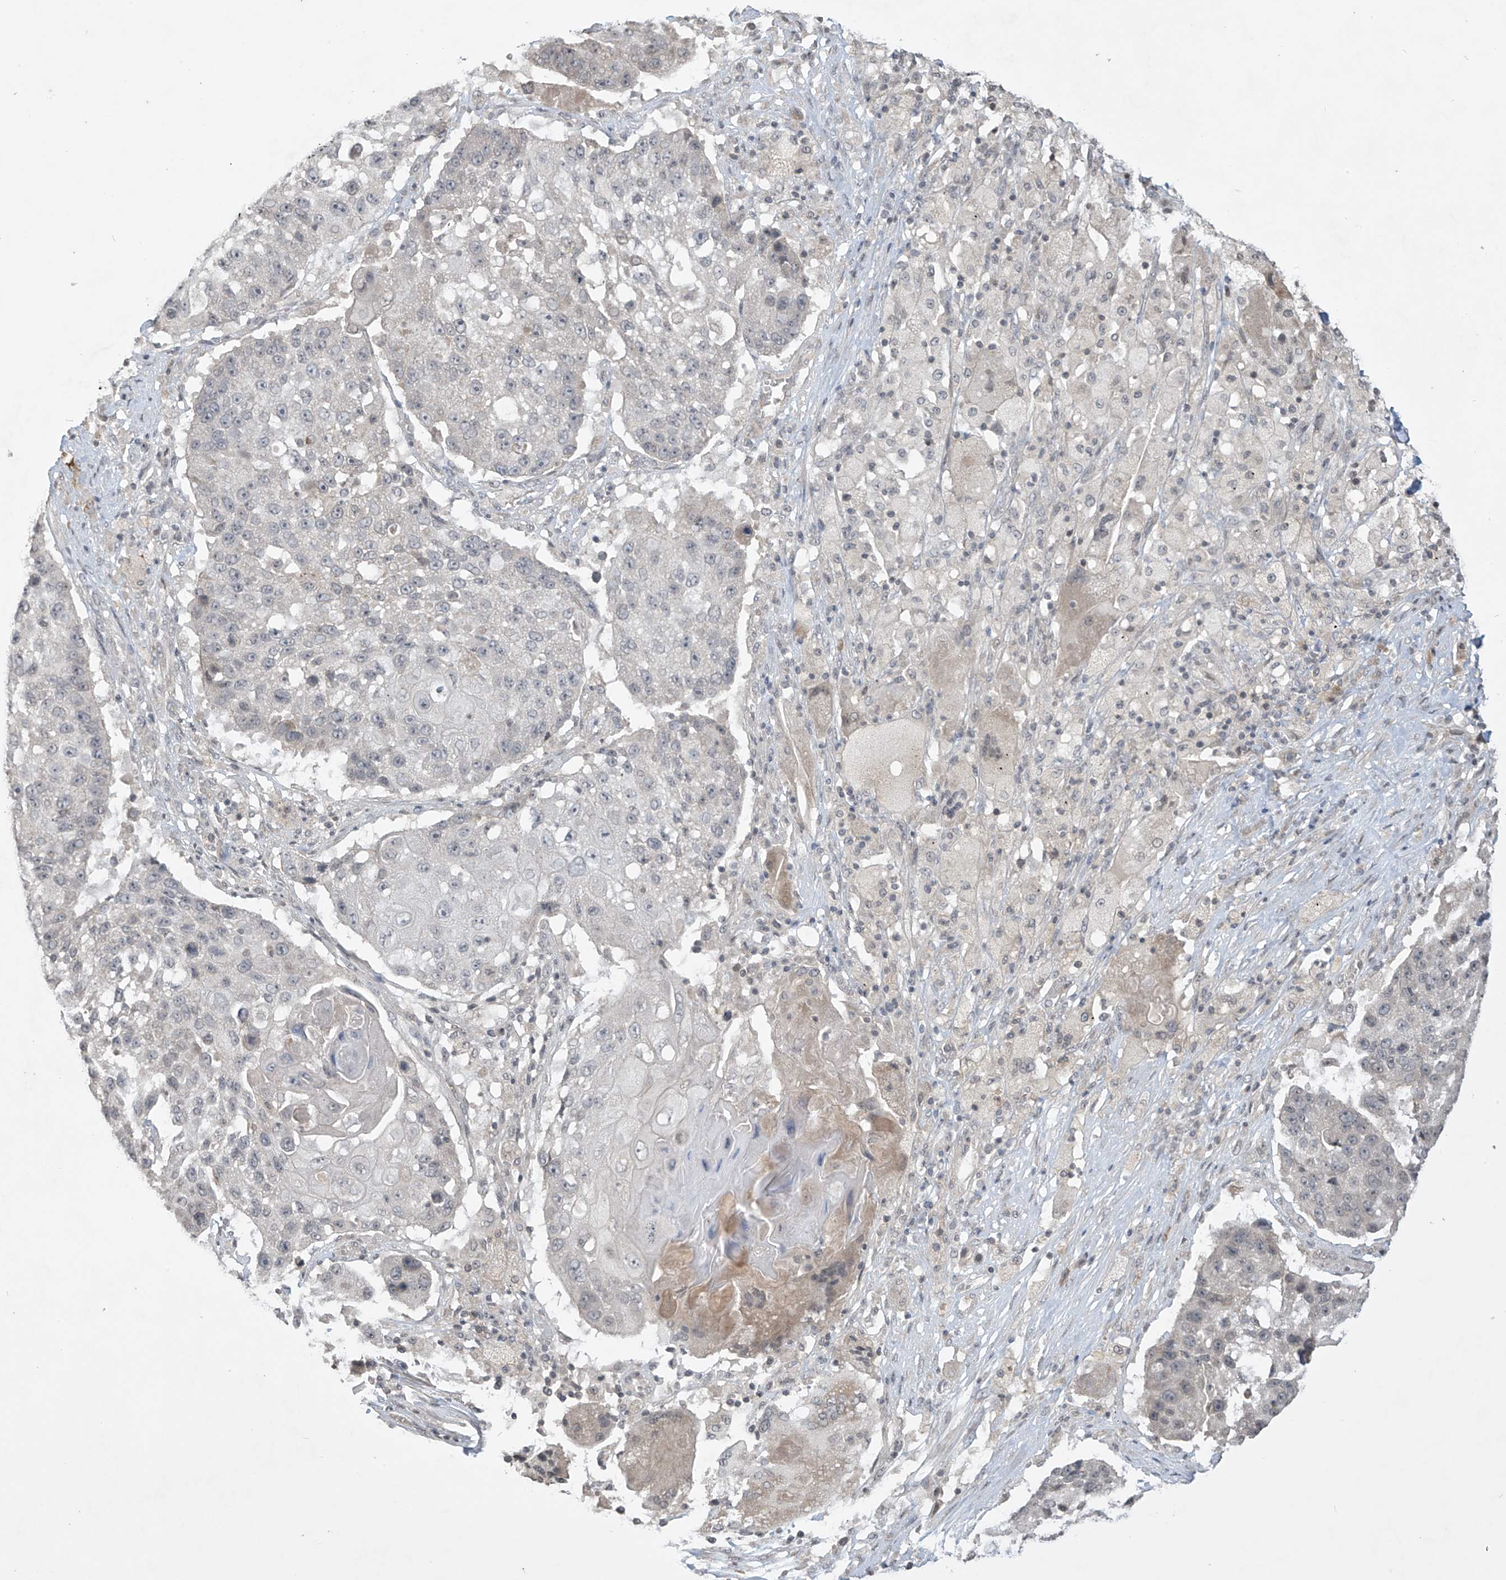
{"staining": {"intensity": "negative", "quantity": "none", "location": "none"}, "tissue": "lung cancer", "cell_type": "Tumor cells", "image_type": "cancer", "snomed": [{"axis": "morphology", "description": "Squamous cell carcinoma, NOS"}, {"axis": "topography", "description": "Lung"}], "caption": "An image of human lung cancer (squamous cell carcinoma) is negative for staining in tumor cells.", "gene": "DGKQ", "patient": {"sex": "male", "age": 61}}